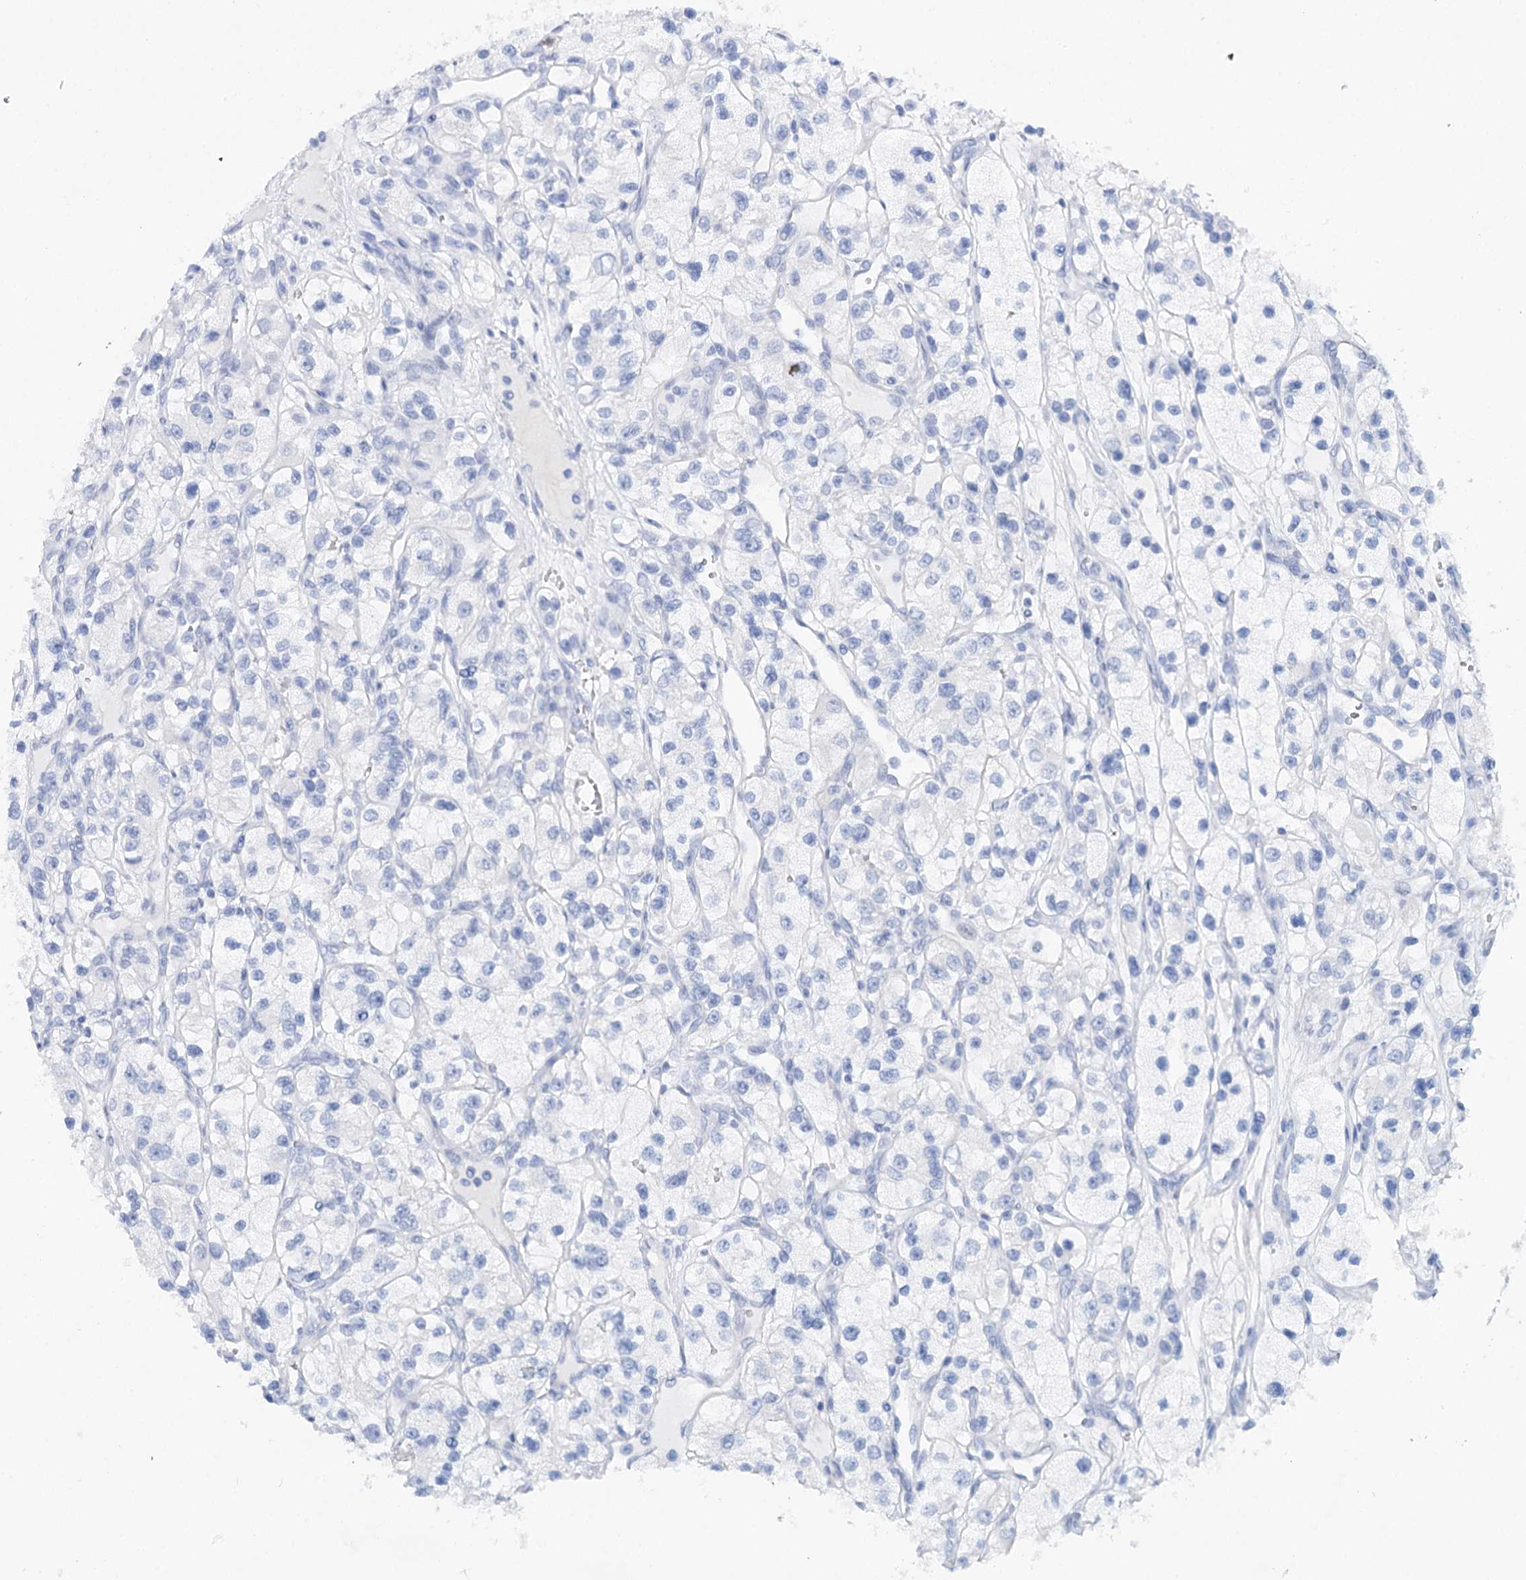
{"staining": {"intensity": "negative", "quantity": "none", "location": "none"}, "tissue": "renal cancer", "cell_type": "Tumor cells", "image_type": "cancer", "snomed": [{"axis": "morphology", "description": "Adenocarcinoma, NOS"}, {"axis": "topography", "description": "Kidney"}], "caption": "Immunohistochemistry of human renal cancer demonstrates no staining in tumor cells. (IHC, brightfield microscopy, high magnification).", "gene": "CEACAM8", "patient": {"sex": "female", "age": 57}}